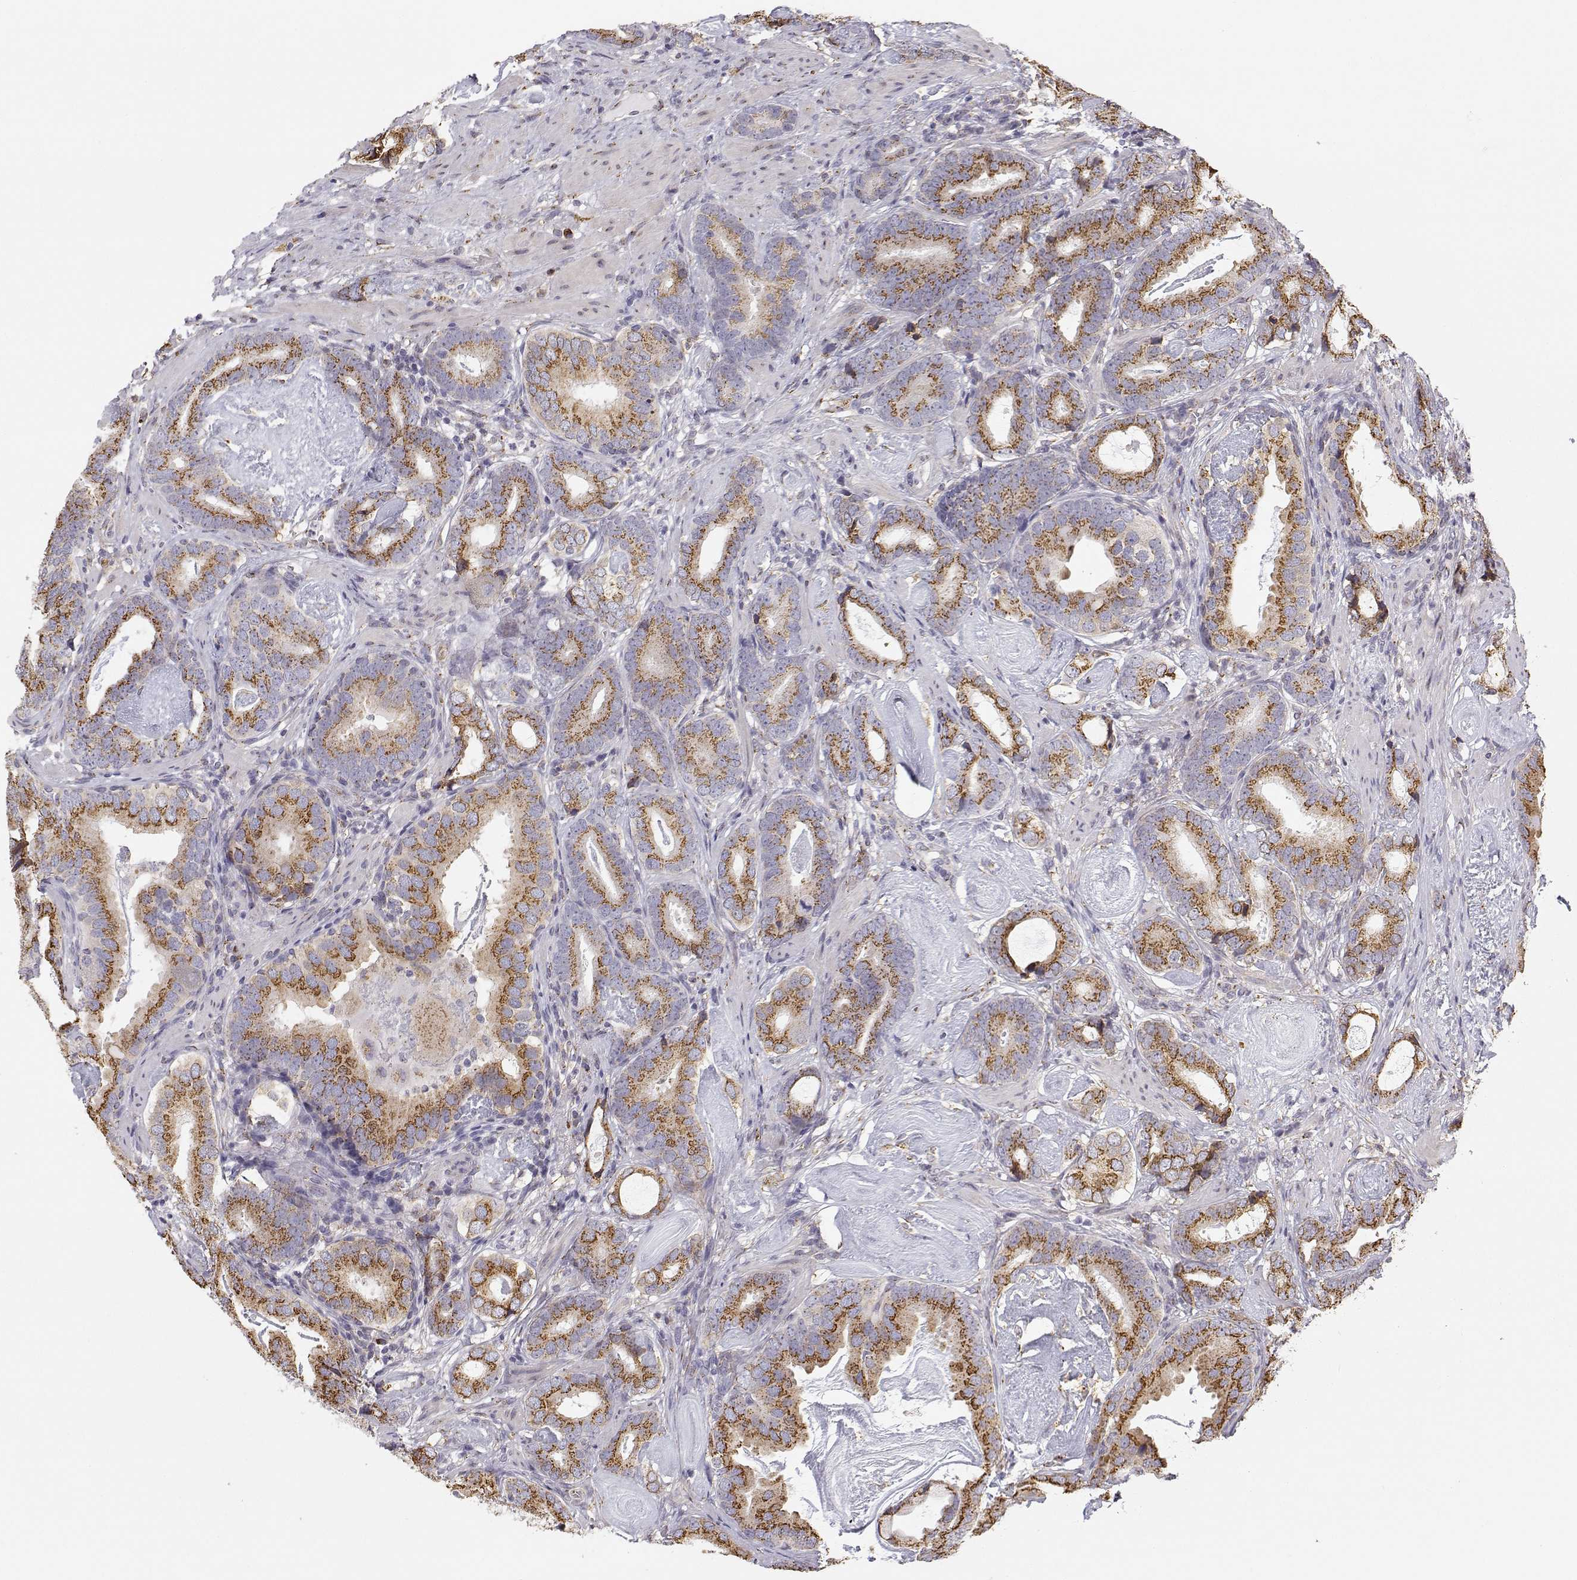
{"staining": {"intensity": "moderate", "quantity": ">75%", "location": "cytoplasmic/membranous"}, "tissue": "prostate cancer", "cell_type": "Tumor cells", "image_type": "cancer", "snomed": [{"axis": "morphology", "description": "Adenocarcinoma, Low grade"}, {"axis": "topography", "description": "Prostate and seminal vesicle, NOS"}], "caption": "Immunohistochemical staining of human prostate low-grade adenocarcinoma exhibits medium levels of moderate cytoplasmic/membranous expression in approximately >75% of tumor cells.", "gene": "STARD13", "patient": {"sex": "male", "age": 71}}